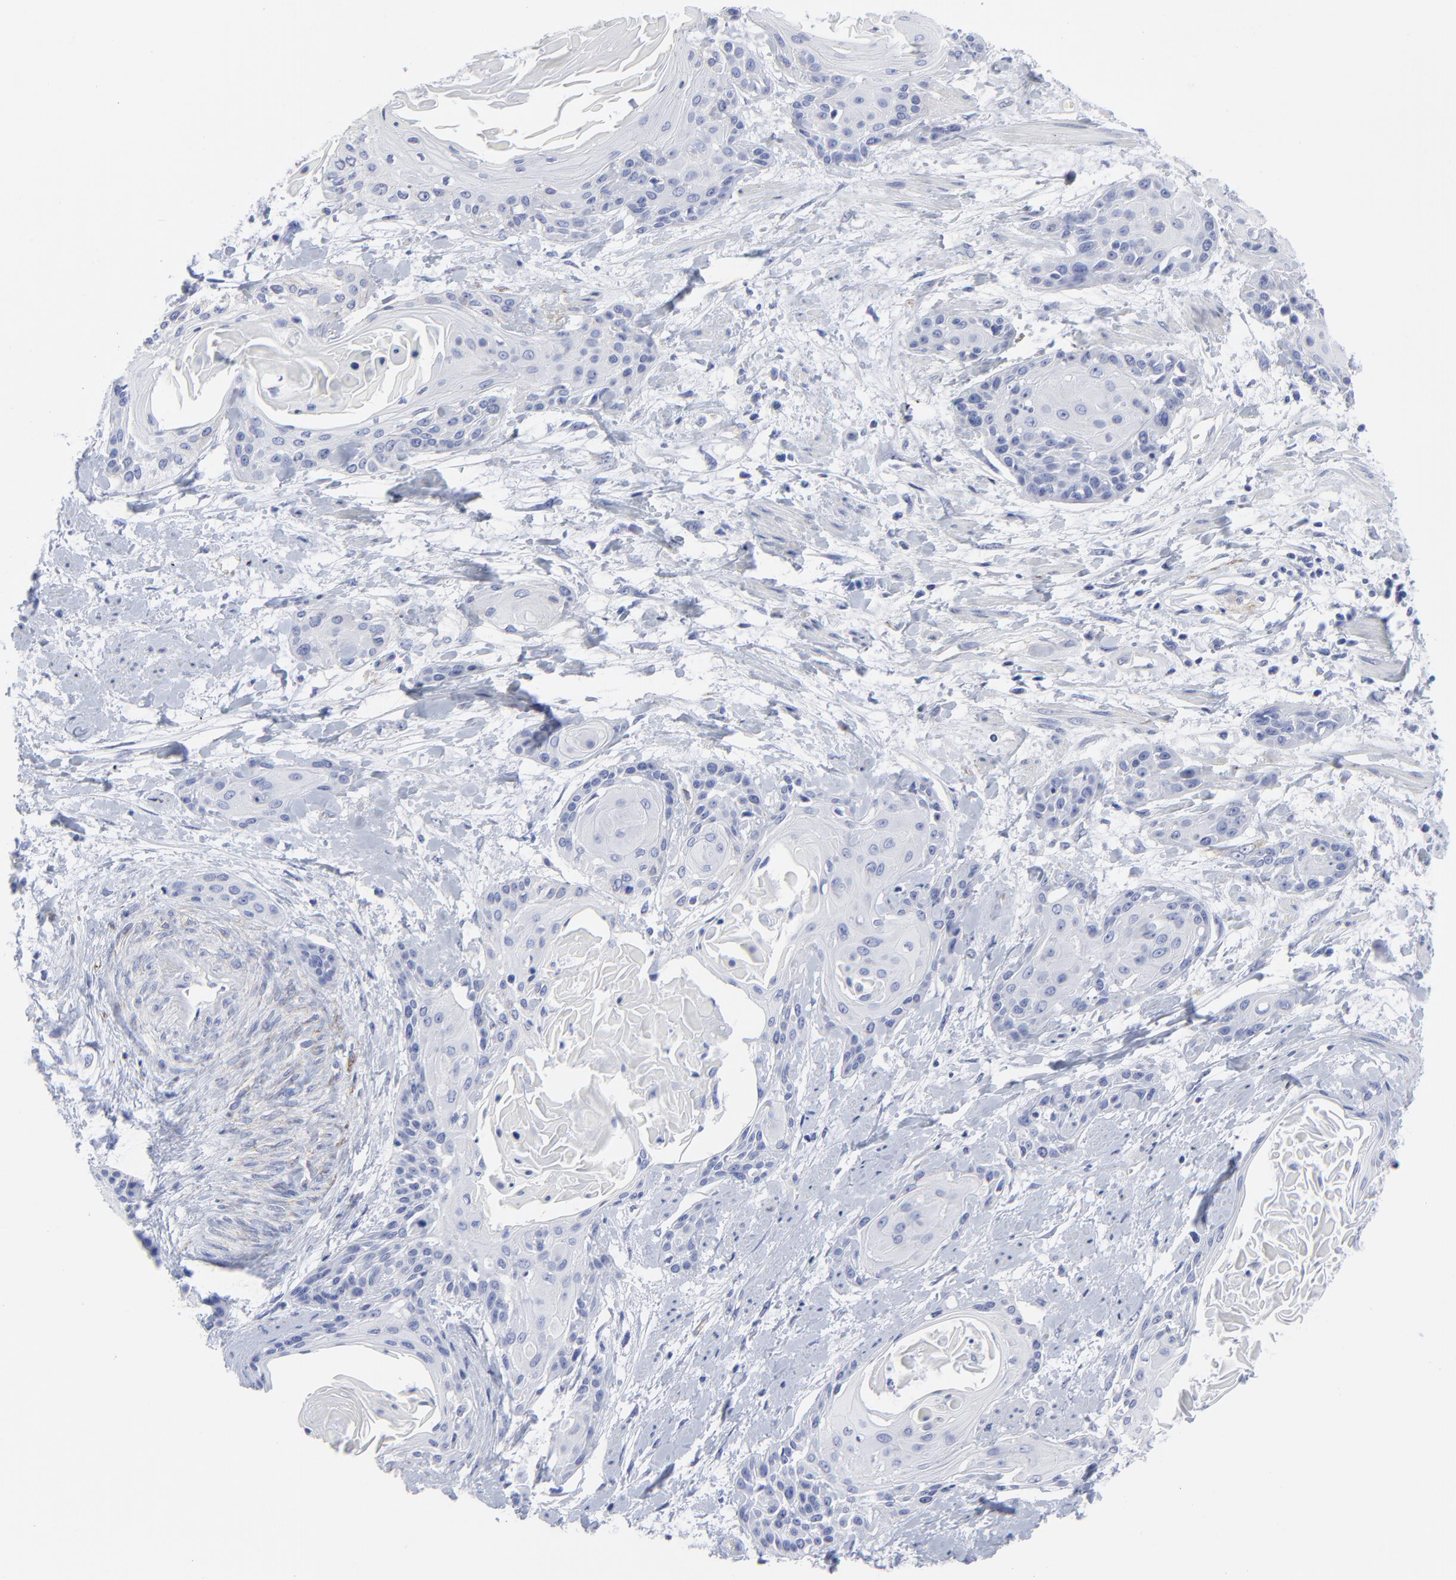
{"staining": {"intensity": "negative", "quantity": "none", "location": "none"}, "tissue": "cervical cancer", "cell_type": "Tumor cells", "image_type": "cancer", "snomed": [{"axis": "morphology", "description": "Squamous cell carcinoma, NOS"}, {"axis": "topography", "description": "Cervix"}], "caption": "Tumor cells are negative for brown protein staining in cervical squamous cell carcinoma.", "gene": "CNTN3", "patient": {"sex": "female", "age": 57}}